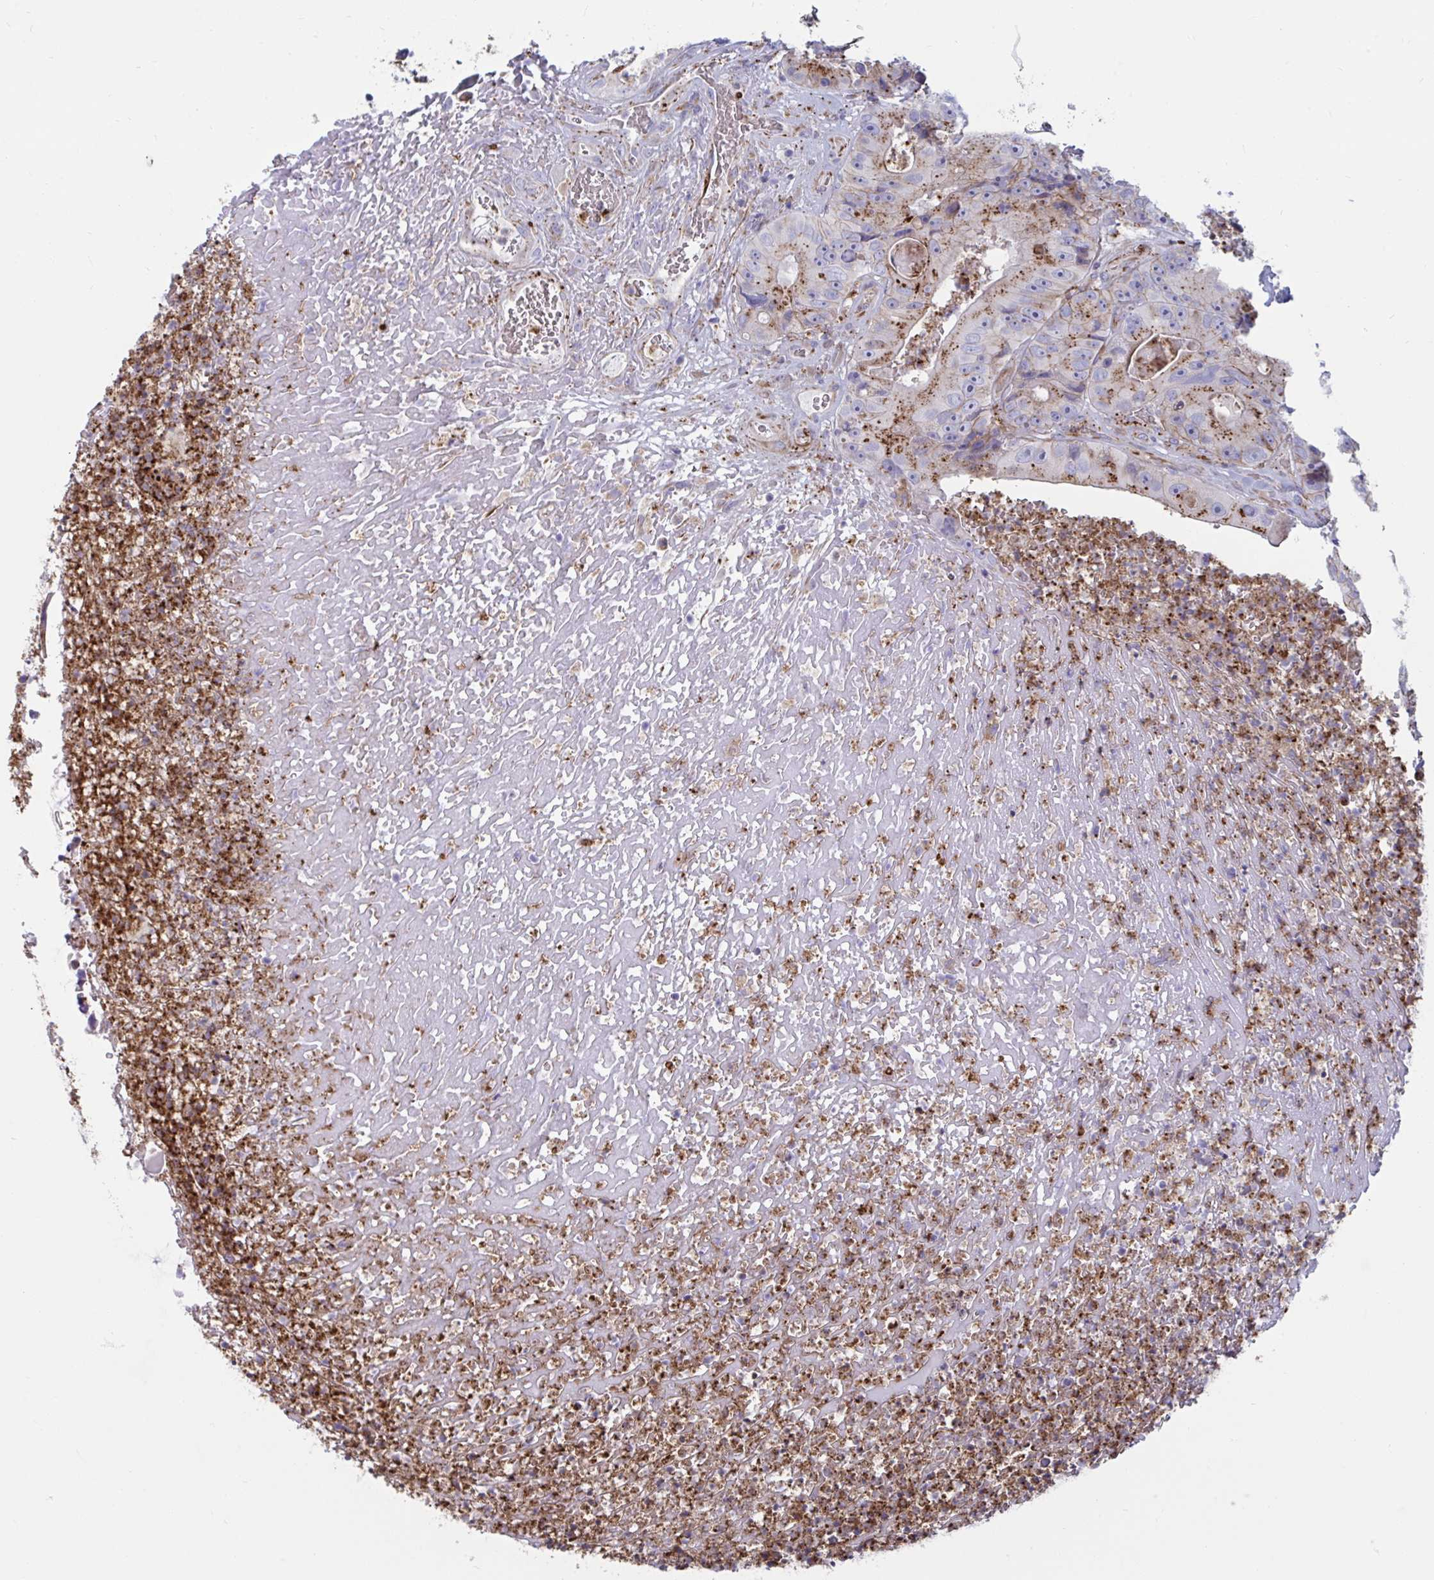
{"staining": {"intensity": "moderate", "quantity": "25%-75%", "location": "cytoplasmic/membranous"}, "tissue": "colorectal cancer", "cell_type": "Tumor cells", "image_type": "cancer", "snomed": [{"axis": "morphology", "description": "Adenocarcinoma, NOS"}, {"axis": "topography", "description": "Colon"}], "caption": "Immunohistochemical staining of human colorectal cancer (adenocarcinoma) shows medium levels of moderate cytoplasmic/membranous protein expression in about 25%-75% of tumor cells. Immunohistochemistry stains the protein of interest in brown and the nuclei are stained blue.", "gene": "SLC9A6", "patient": {"sex": "female", "age": 86}}